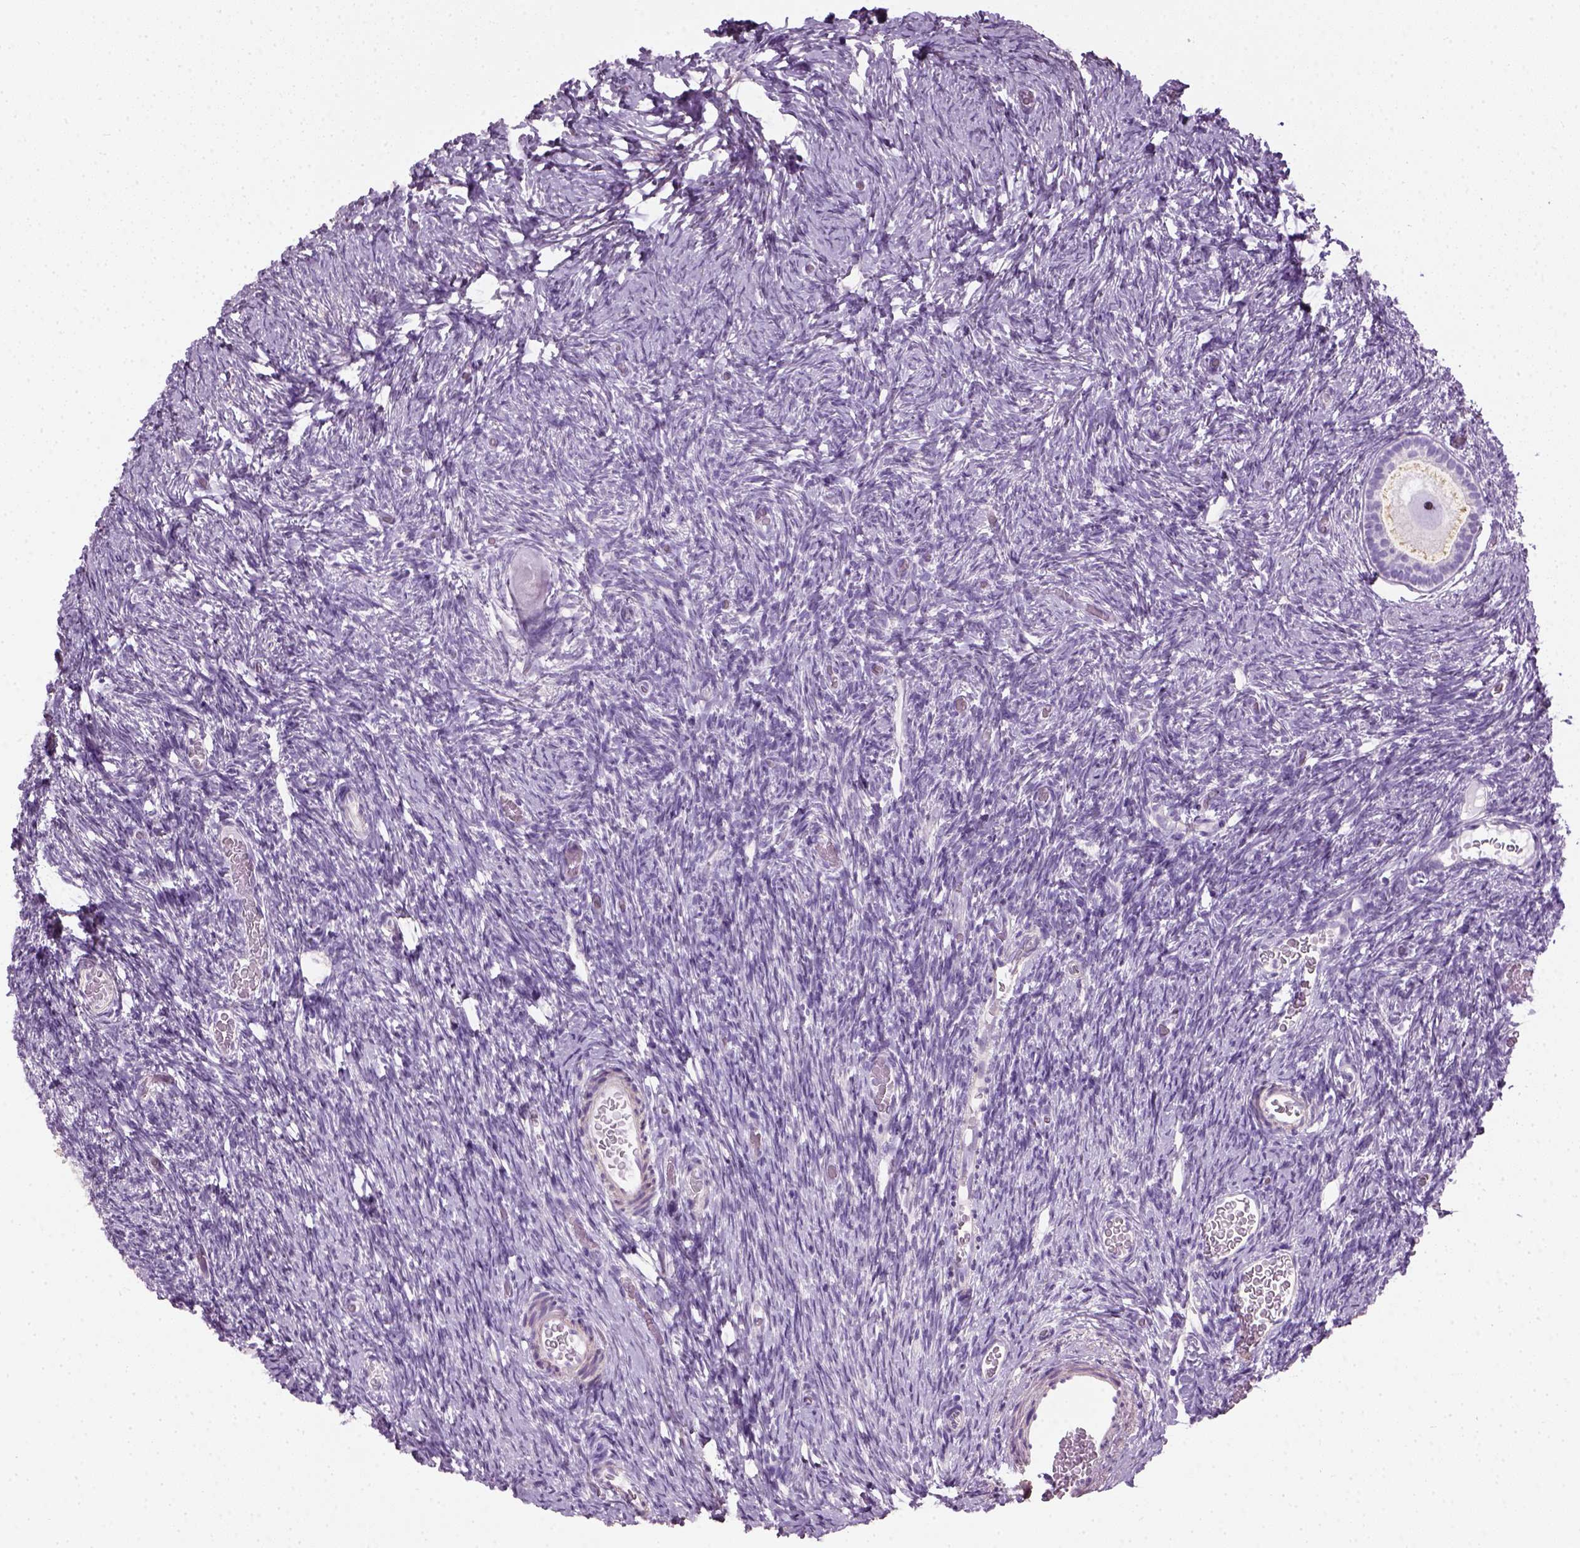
{"staining": {"intensity": "negative", "quantity": "none", "location": "none"}, "tissue": "ovary", "cell_type": "Follicle cells", "image_type": "normal", "snomed": [{"axis": "morphology", "description": "Normal tissue, NOS"}, {"axis": "topography", "description": "Ovary"}], "caption": "A high-resolution histopathology image shows immunohistochemistry staining of normal ovary, which displays no significant staining in follicle cells.", "gene": "FAM161A", "patient": {"sex": "female", "age": 39}}